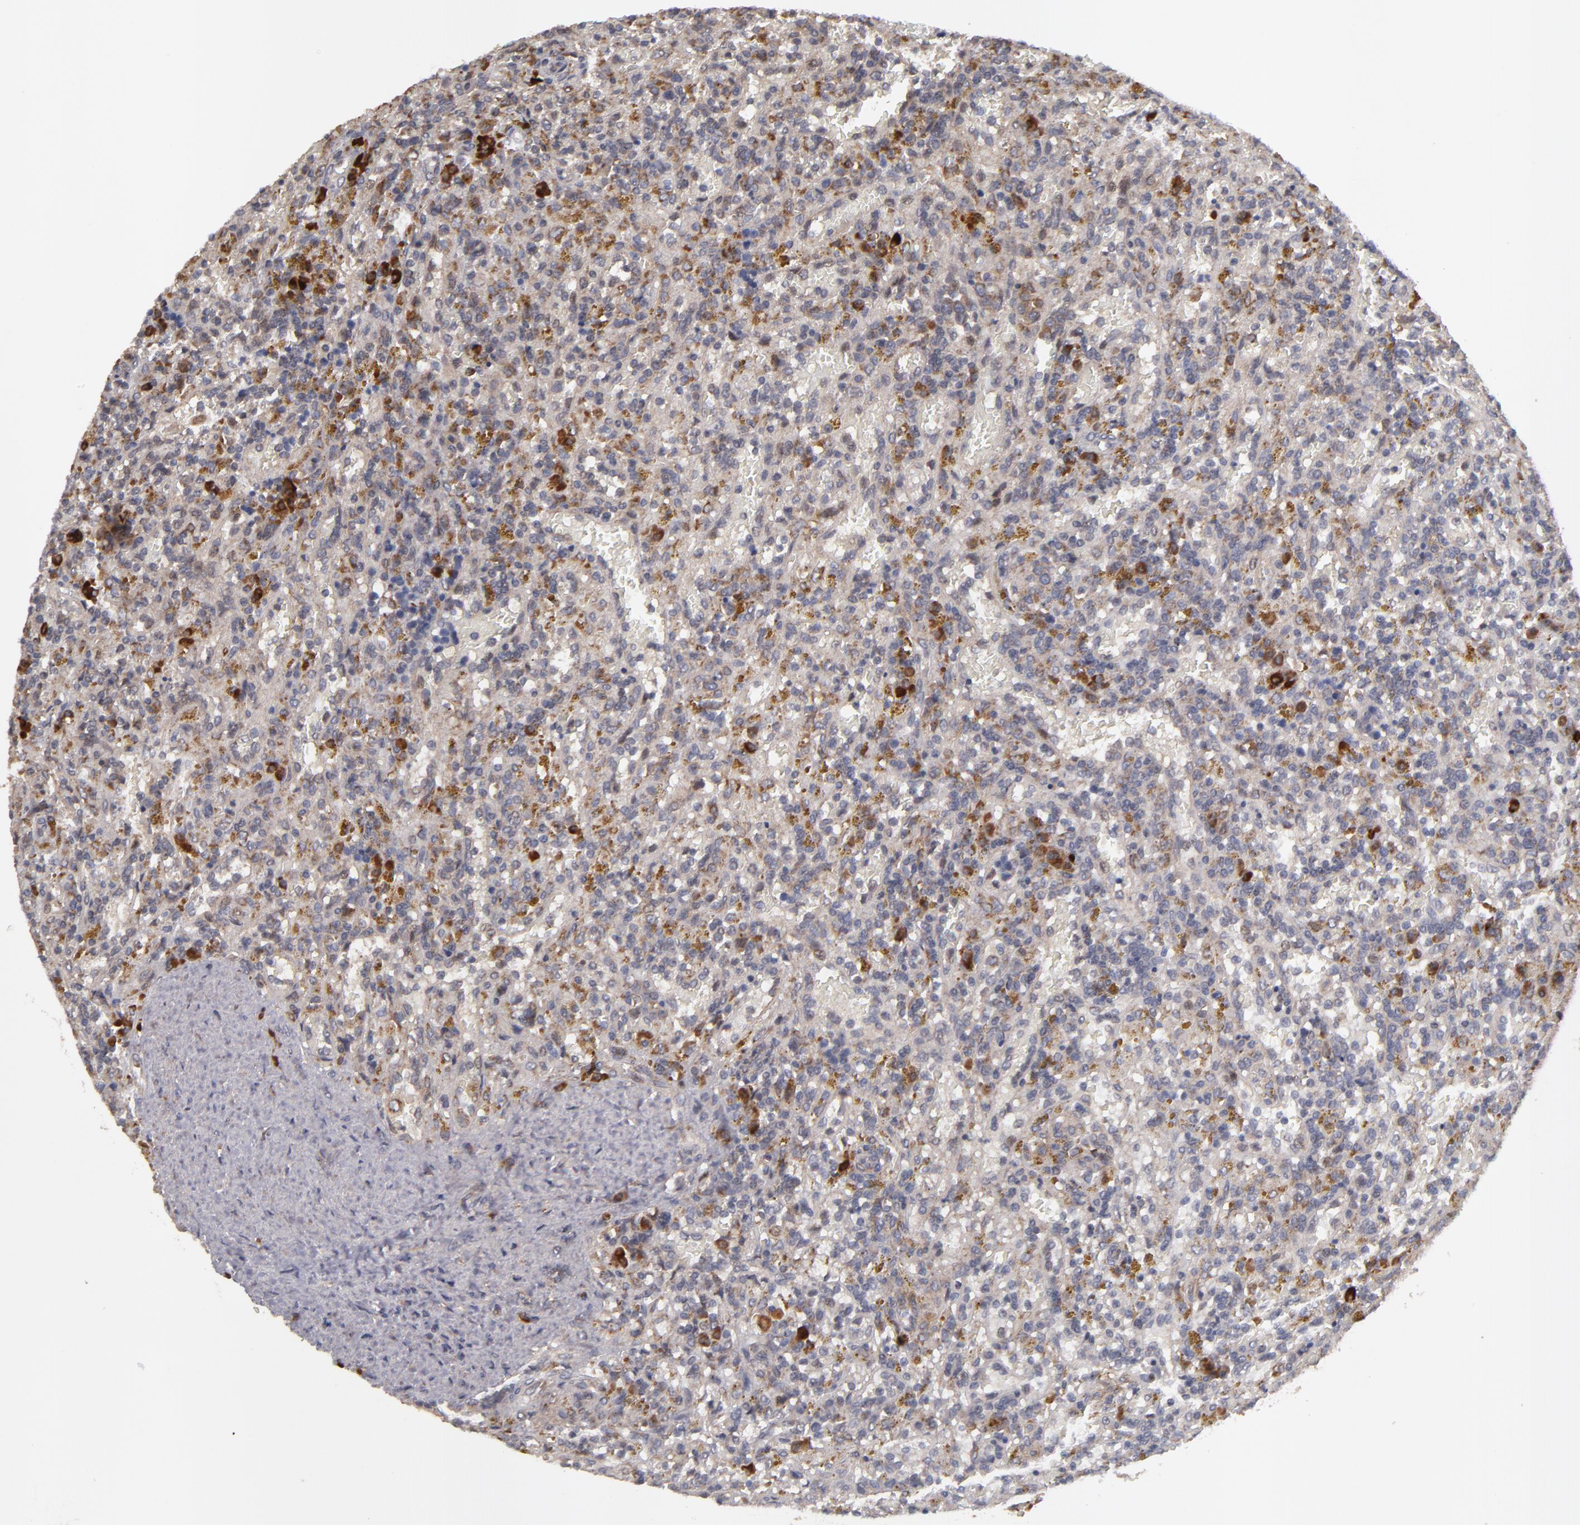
{"staining": {"intensity": "moderate", "quantity": ">75%", "location": "cytoplasmic/membranous"}, "tissue": "lymphoma", "cell_type": "Tumor cells", "image_type": "cancer", "snomed": [{"axis": "morphology", "description": "Malignant lymphoma, non-Hodgkin's type, Low grade"}, {"axis": "topography", "description": "Spleen"}], "caption": "Low-grade malignant lymphoma, non-Hodgkin's type stained with DAB IHC exhibits medium levels of moderate cytoplasmic/membranous expression in approximately >75% of tumor cells.", "gene": "SND1", "patient": {"sex": "female", "age": 65}}